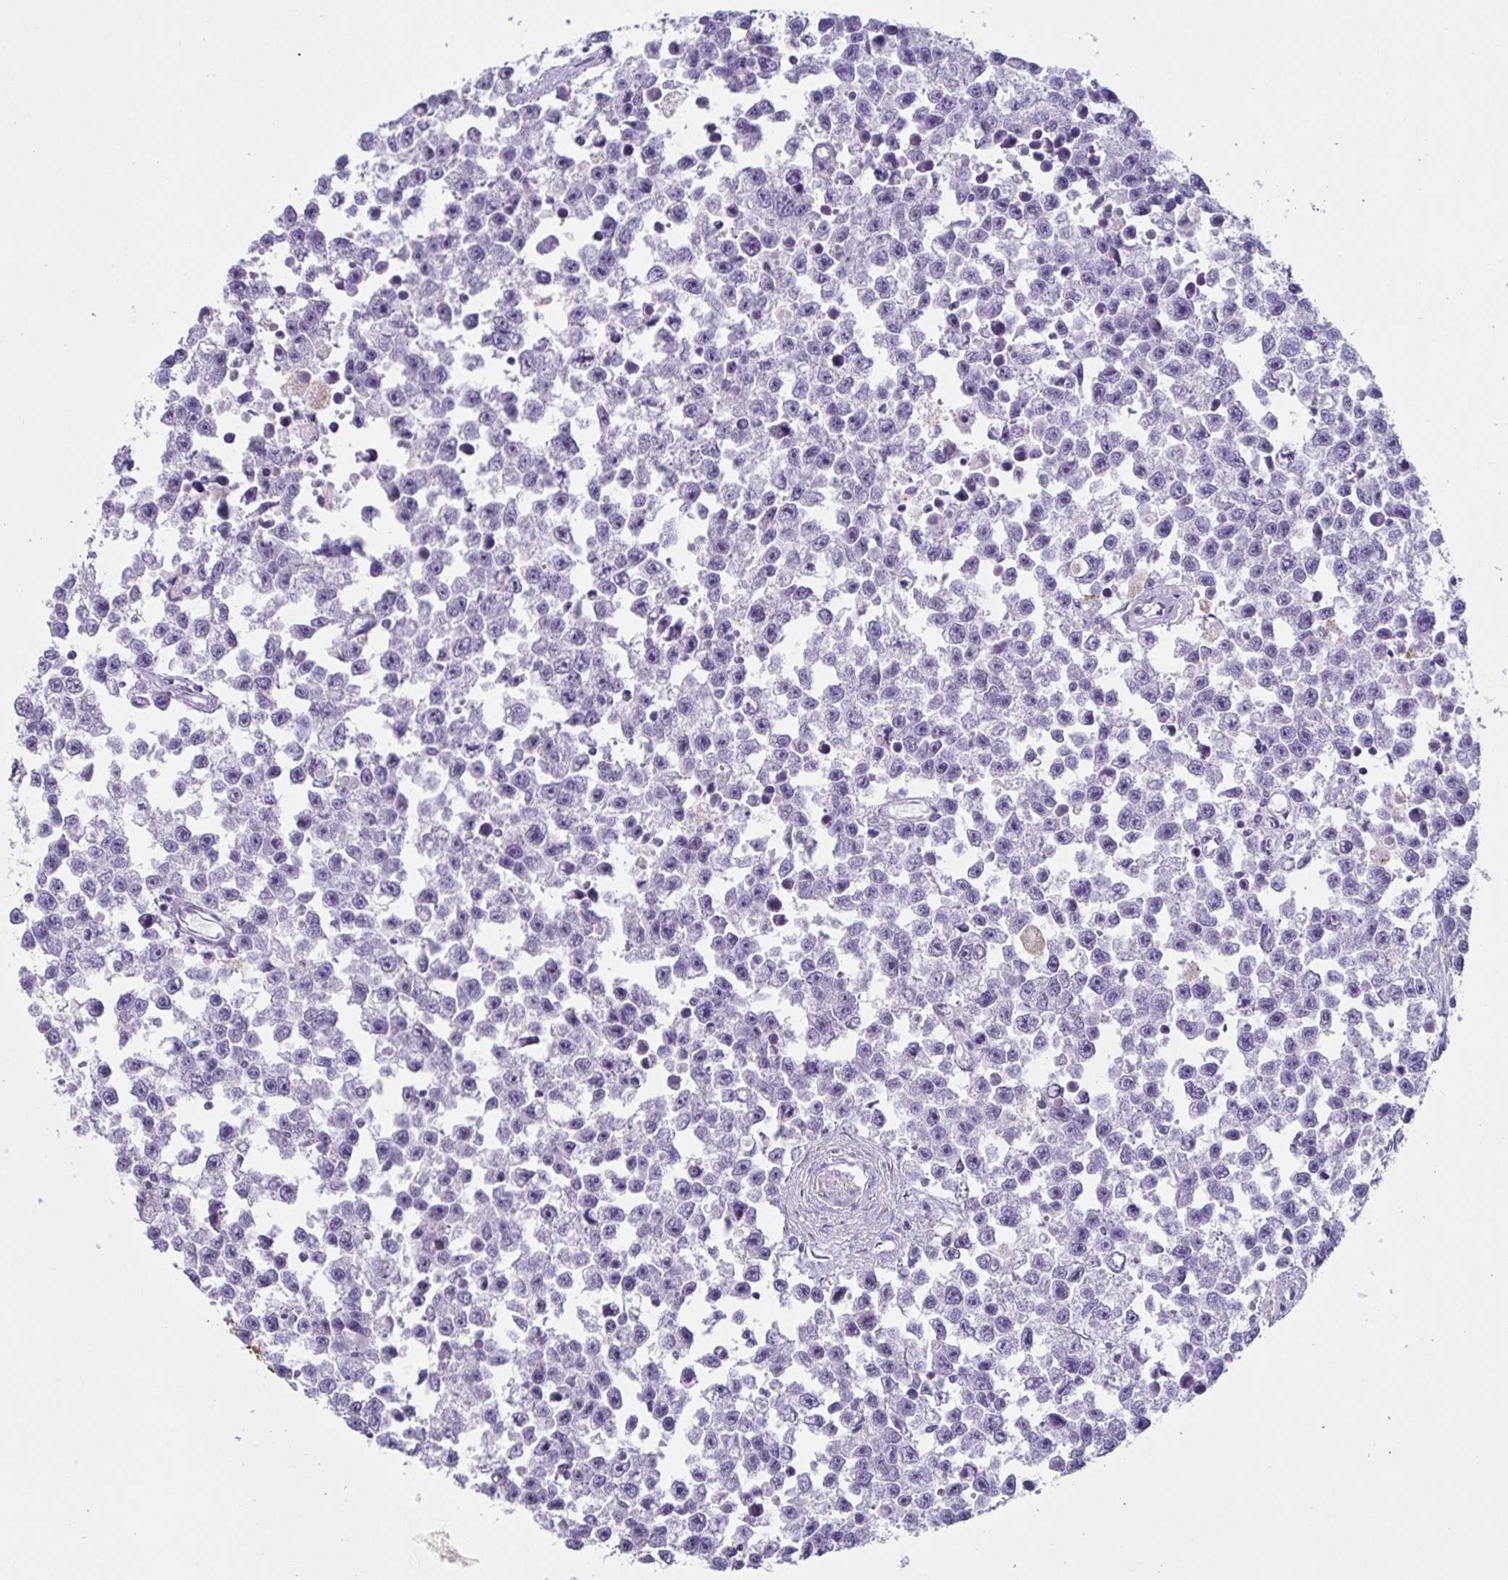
{"staining": {"intensity": "negative", "quantity": "none", "location": "none"}, "tissue": "testis cancer", "cell_type": "Tumor cells", "image_type": "cancer", "snomed": [{"axis": "morphology", "description": "Seminoma, NOS"}, {"axis": "topography", "description": "Testis"}], "caption": "There is no significant expression in tumor cells of testis cancer.", "gene": "OR5P3", "patient": {"sex": "male", "age": 26}}